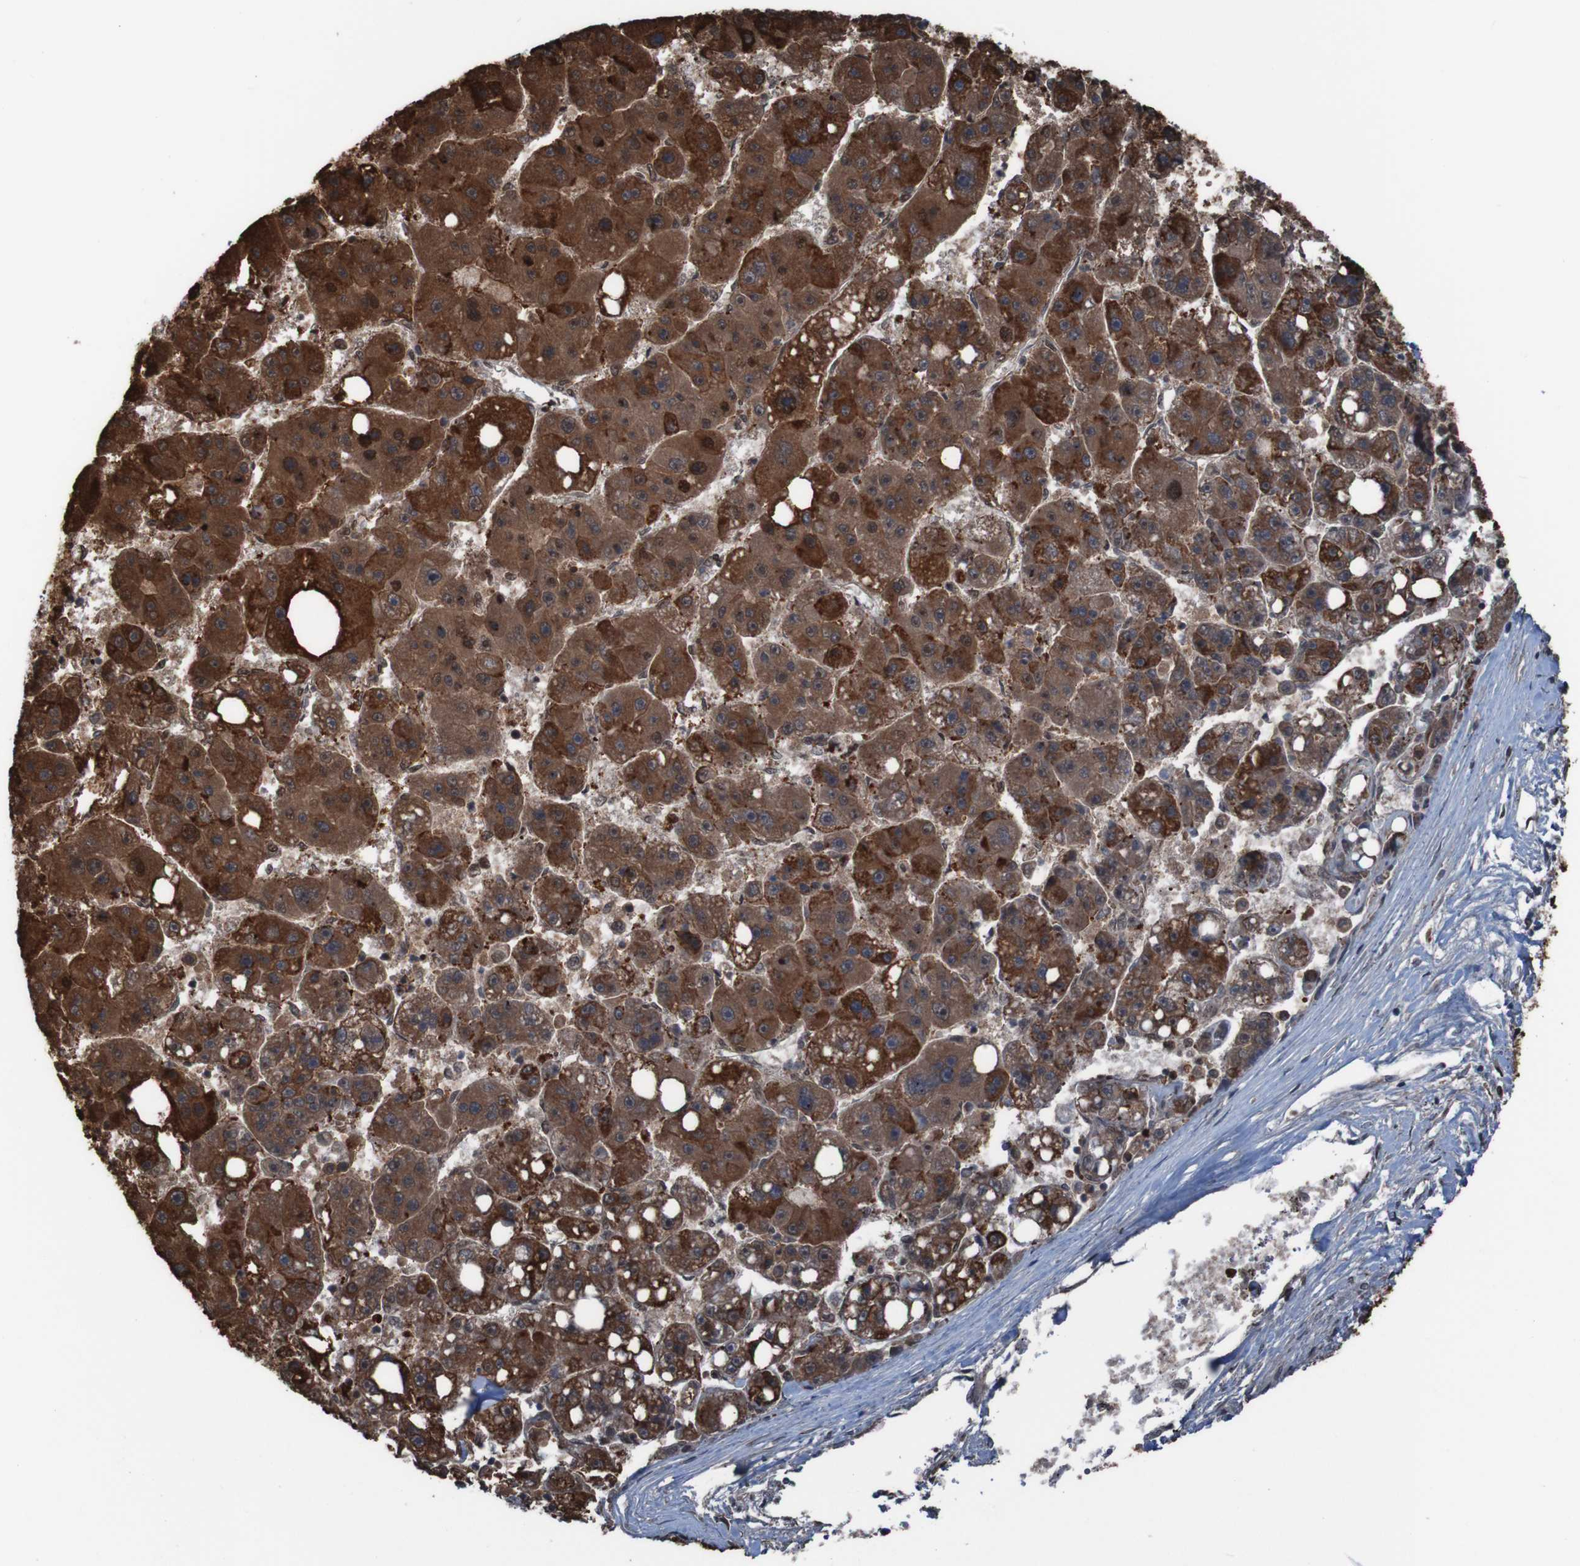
{"staining": {"intensity": "strong", "quantity": ">75%", "location": "cytoplasmic/membranous,nuclear"}, "tissue": "liver cancer", "cell_type": "Tumor cells", "image_type": "cancer", "snomed": [{"axis": "morphology", "description": "Carcinoma, Hepatocellular, NOS"}, {"axis": "topography", "description": "Liver"}], "caption": "A histopathology image of human liver cancer (hepatocellular carcinoma) stained for a protein reveals strong cytoplasmic/membranous and nuclear brown staining in tumor cells.", "gene": "PHF2", "patient": {"sex": "female", "age": 61}}